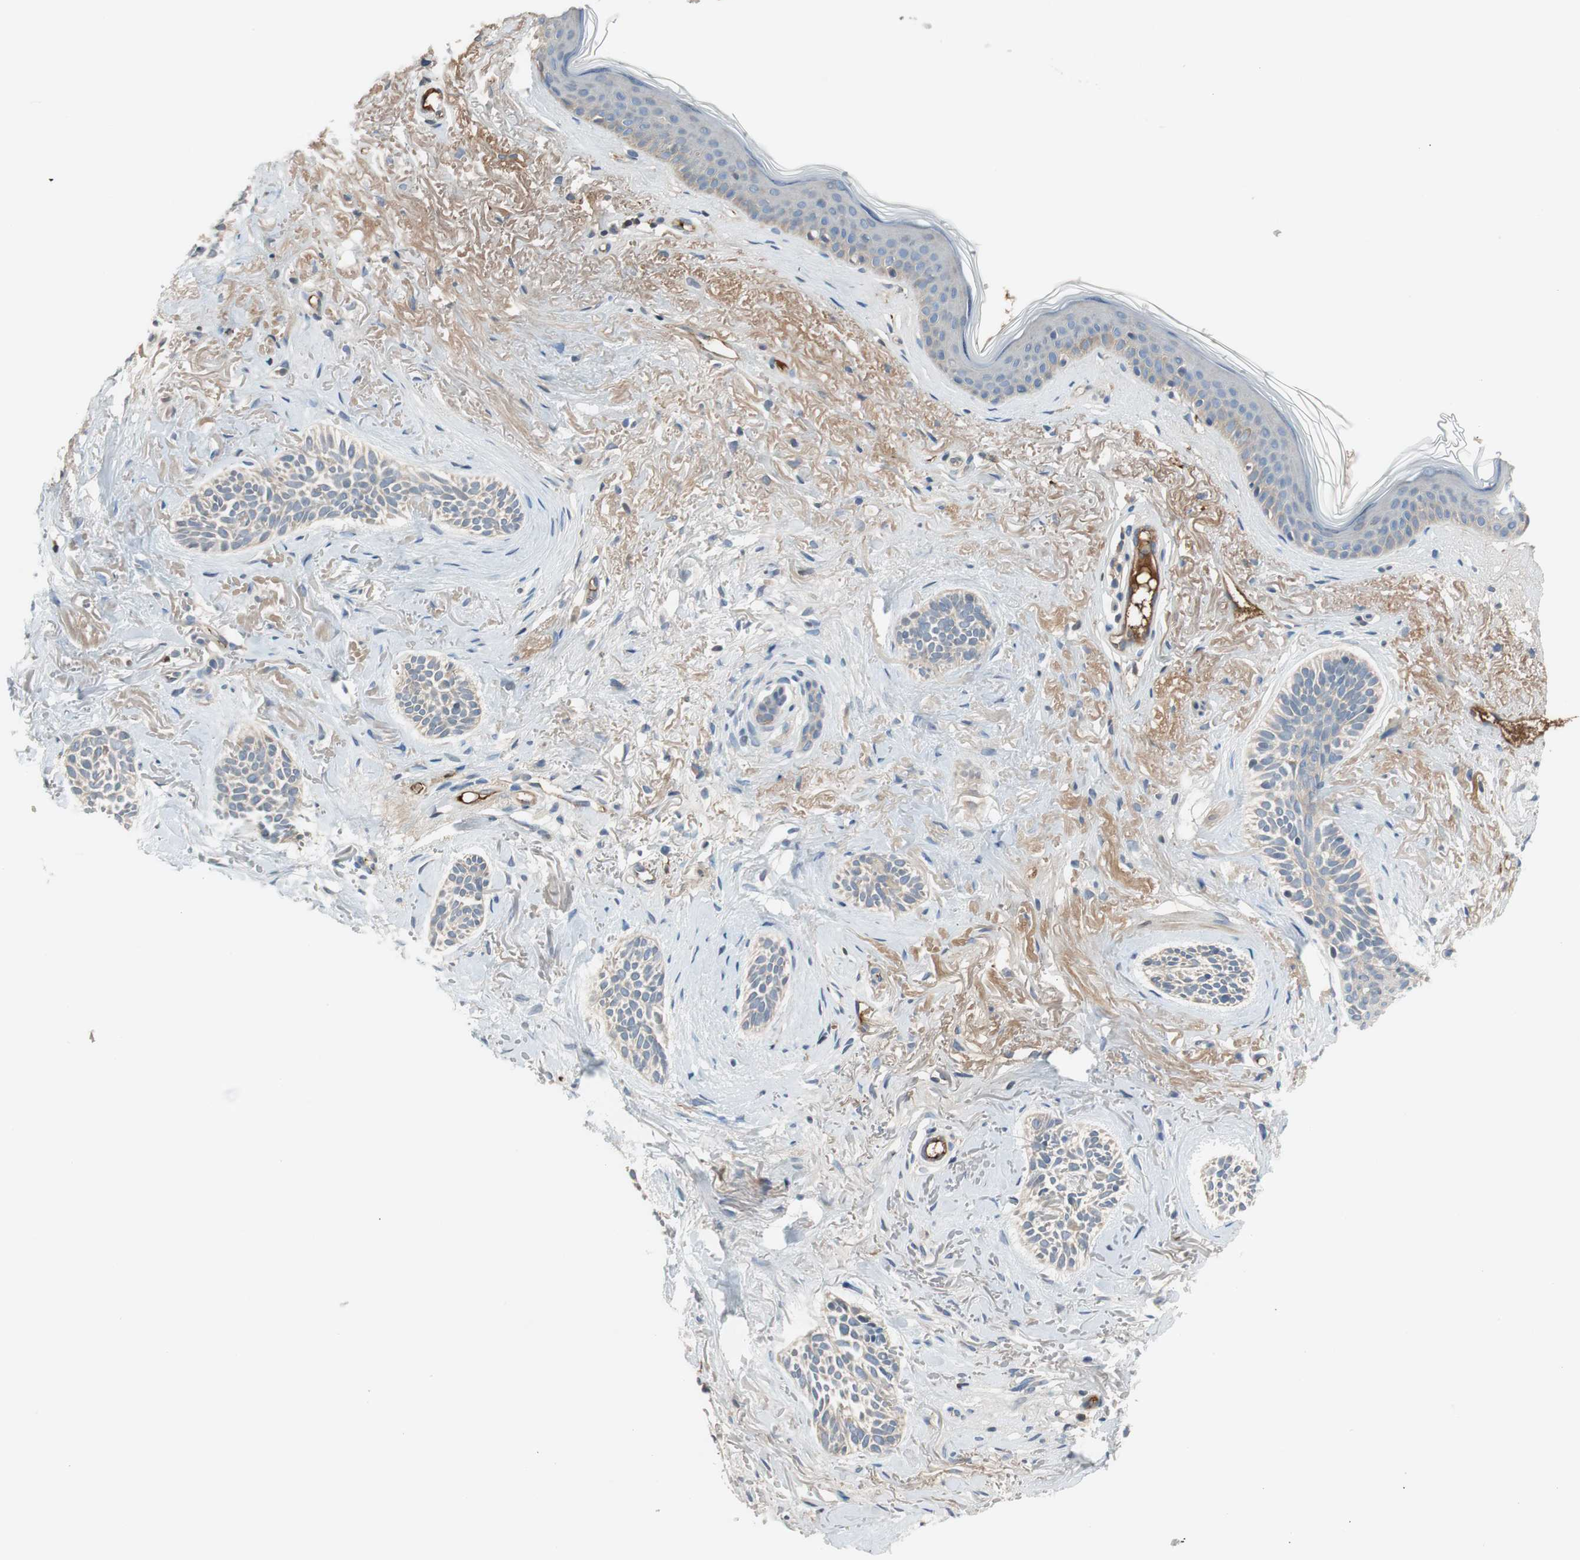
{"staining": {"intensity": "weak", "quantity": ">75%", "location": "cytoplasmic/membranous"}, "tissue": "skin cancer", "cell_type": "Tumor cells", "image_type": "cancer", "snomed": [{"axis": "morphology", "description": "Normal tissue, NOS"}, {"axis": "morphology", "description": "Basal cell carcinoma"}, {"axis": "topography", "description": "Skin"}], "caption": "High-magnification brightfield microscopy of basal cell carcinoma (skin) stained with DAB (3,3'-diaminobenzidine) (brown) and counterstained with hematoxylin (blue). tumor cells exhibit weak cytoplasmic/membranous expression is present in about>75% of cells. The staining was performed using DAB, with brown indicating positive protein expression. Nuclei are stained blue with hematoxylin.", "gene": "C4A", "patient": {"sex": "female", "age": 84}}